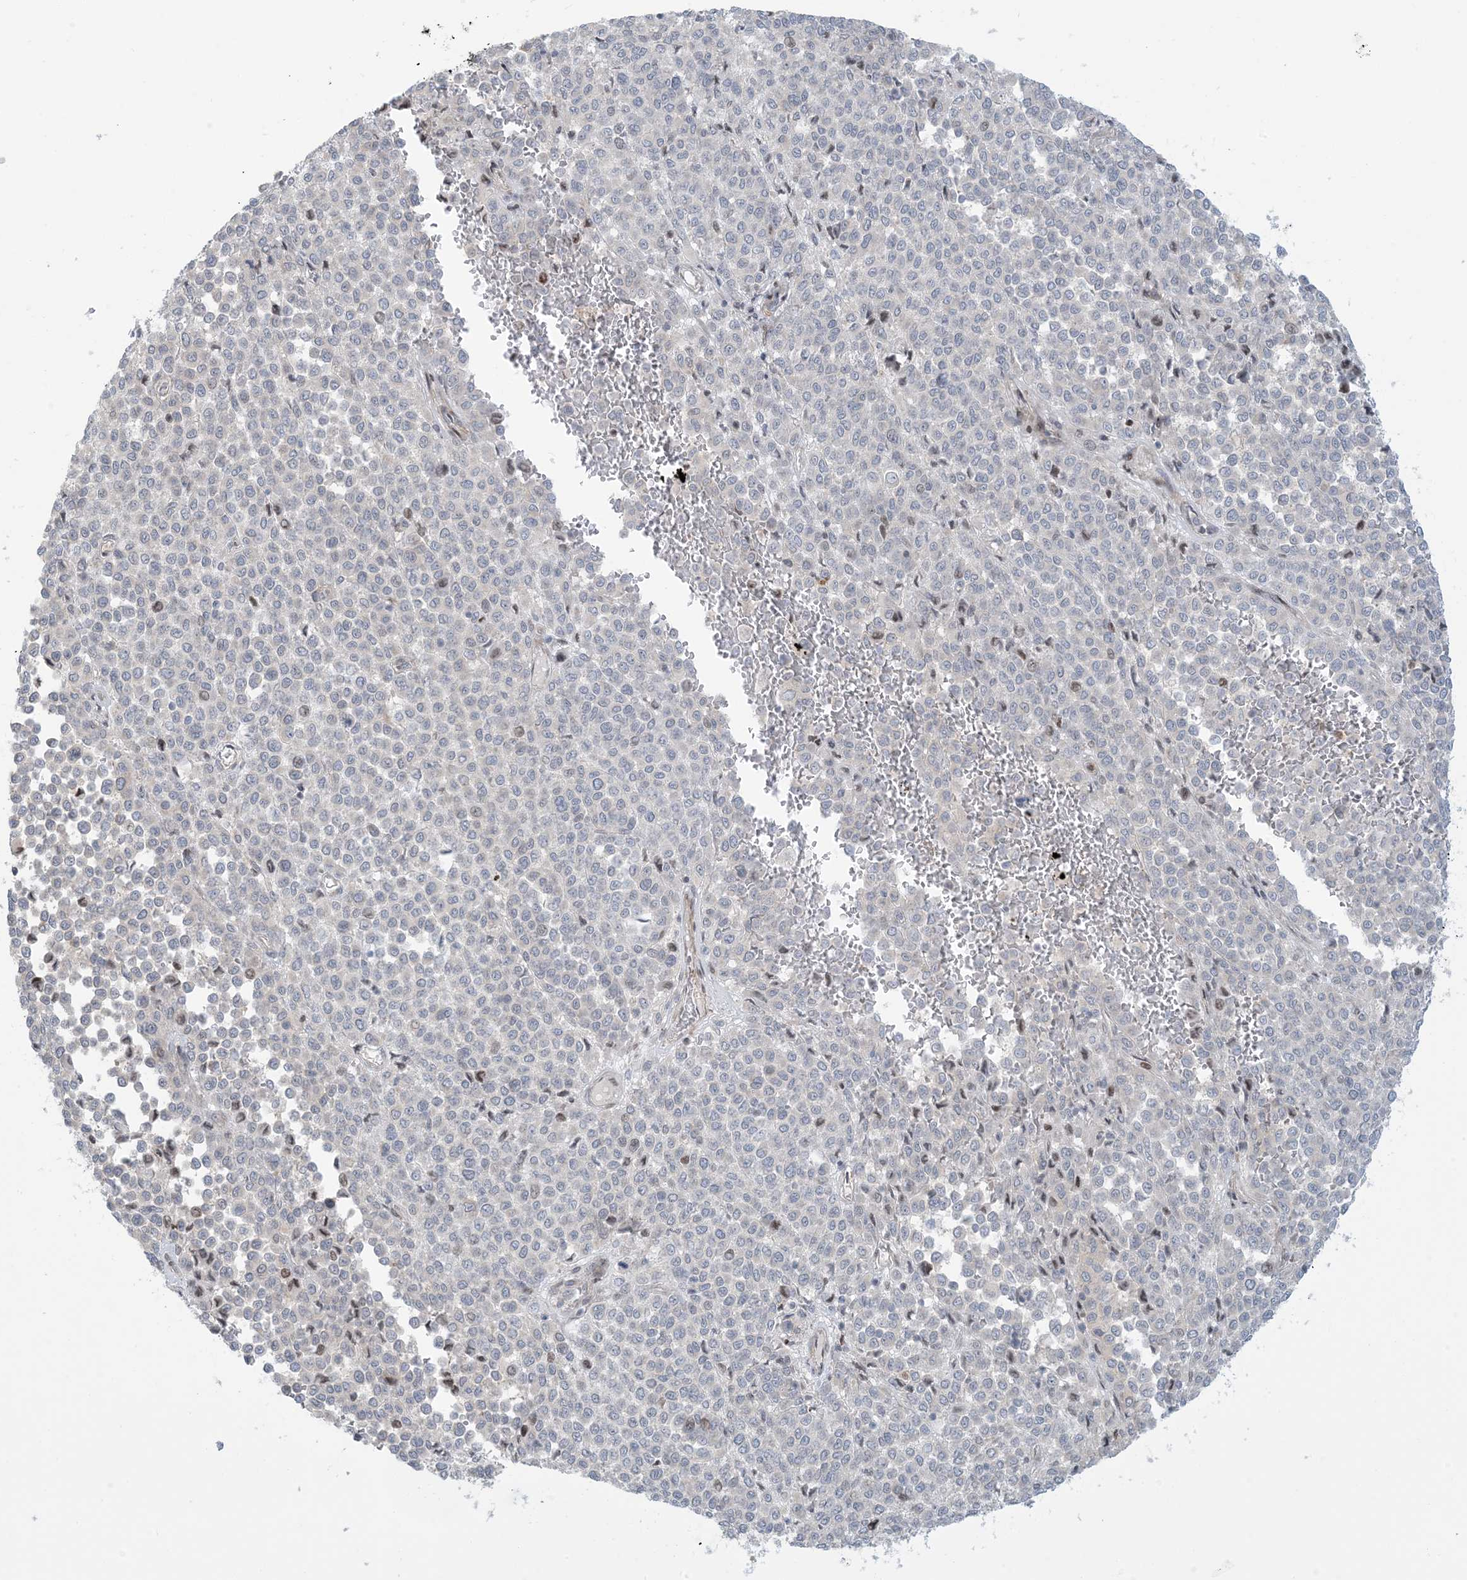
{"staining": {"intensity": "negative", "quantity": "none", "location": "none"}, "tissue": "melanoma", "cell_type": "Tumor cells", "image_type": "cancer", "snomed": [{"axis": "morphology", "description": "Malignant melanoma, Metastatic site"}, {"axis": "topography", "description": "Pancreas"}], "caption": "Immunohistochemistry histopathology image of neoplastic tissue: malignant melanoma (metastatic site) stained with DAB demonstrates no significant protein staining in tumor cells.", "gene": "AFTPH", "patient": {"sex": "female", "age": 30}}